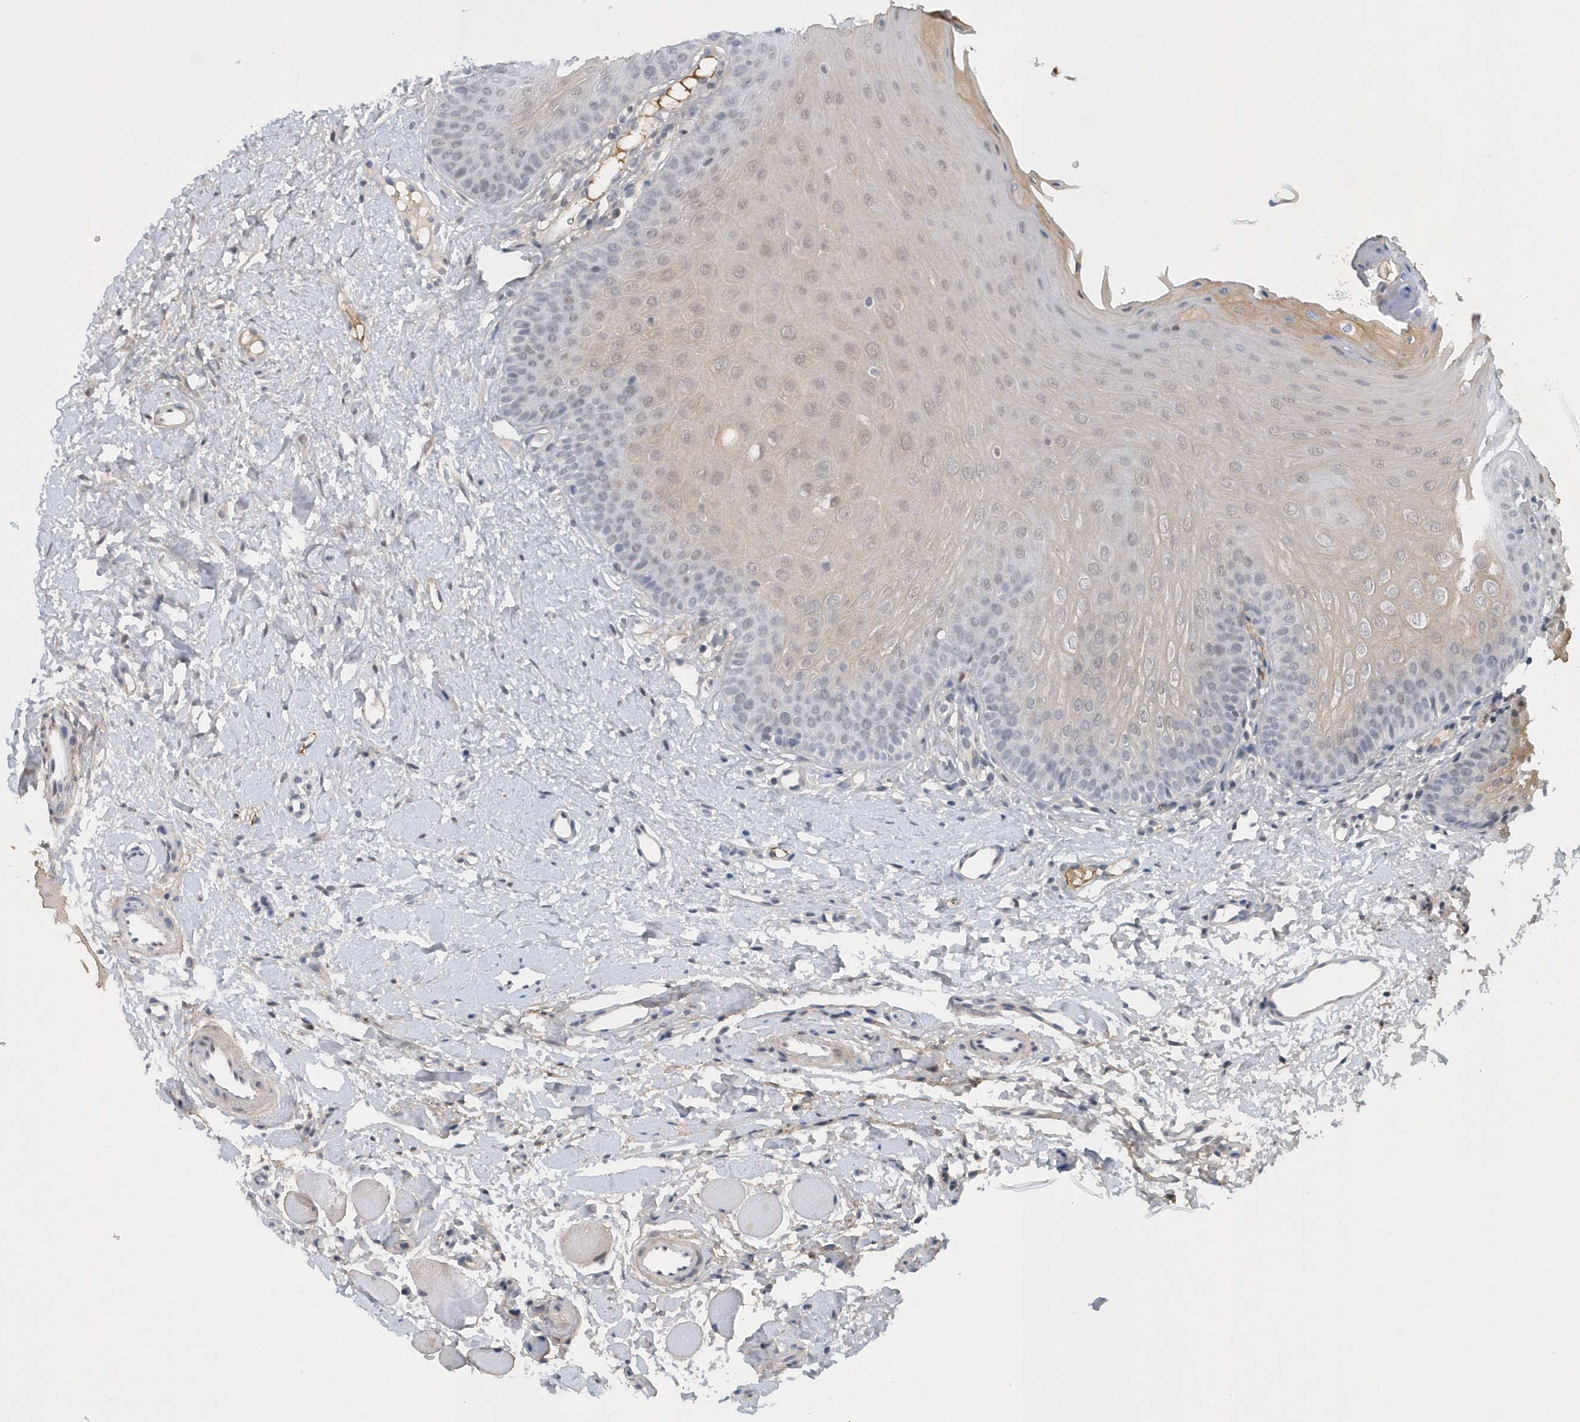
{"staining": {"intensity": "weak", "quantity": "25%-75%", "location": "cytoplasmic/membranous,nuclear"}, "tissue": "oral mucosa", "cell_type": "Squamous epithelial cells", "image_type": "normal", "snomed": [{"axis": "morphology", "description": "Normal tissue, NOS"}, {"axis": "topography", "description": "Oral tissue"}], "caption": "Oral mucosa stained with immunohistochemistry (IHC) reveals weak cytoplasmic/membranous,nuclear positivity in about 25%-75% of squamous epithelial cells.", "gene": "FAM217A", "patient": {"sex": "female", "age": 68}}